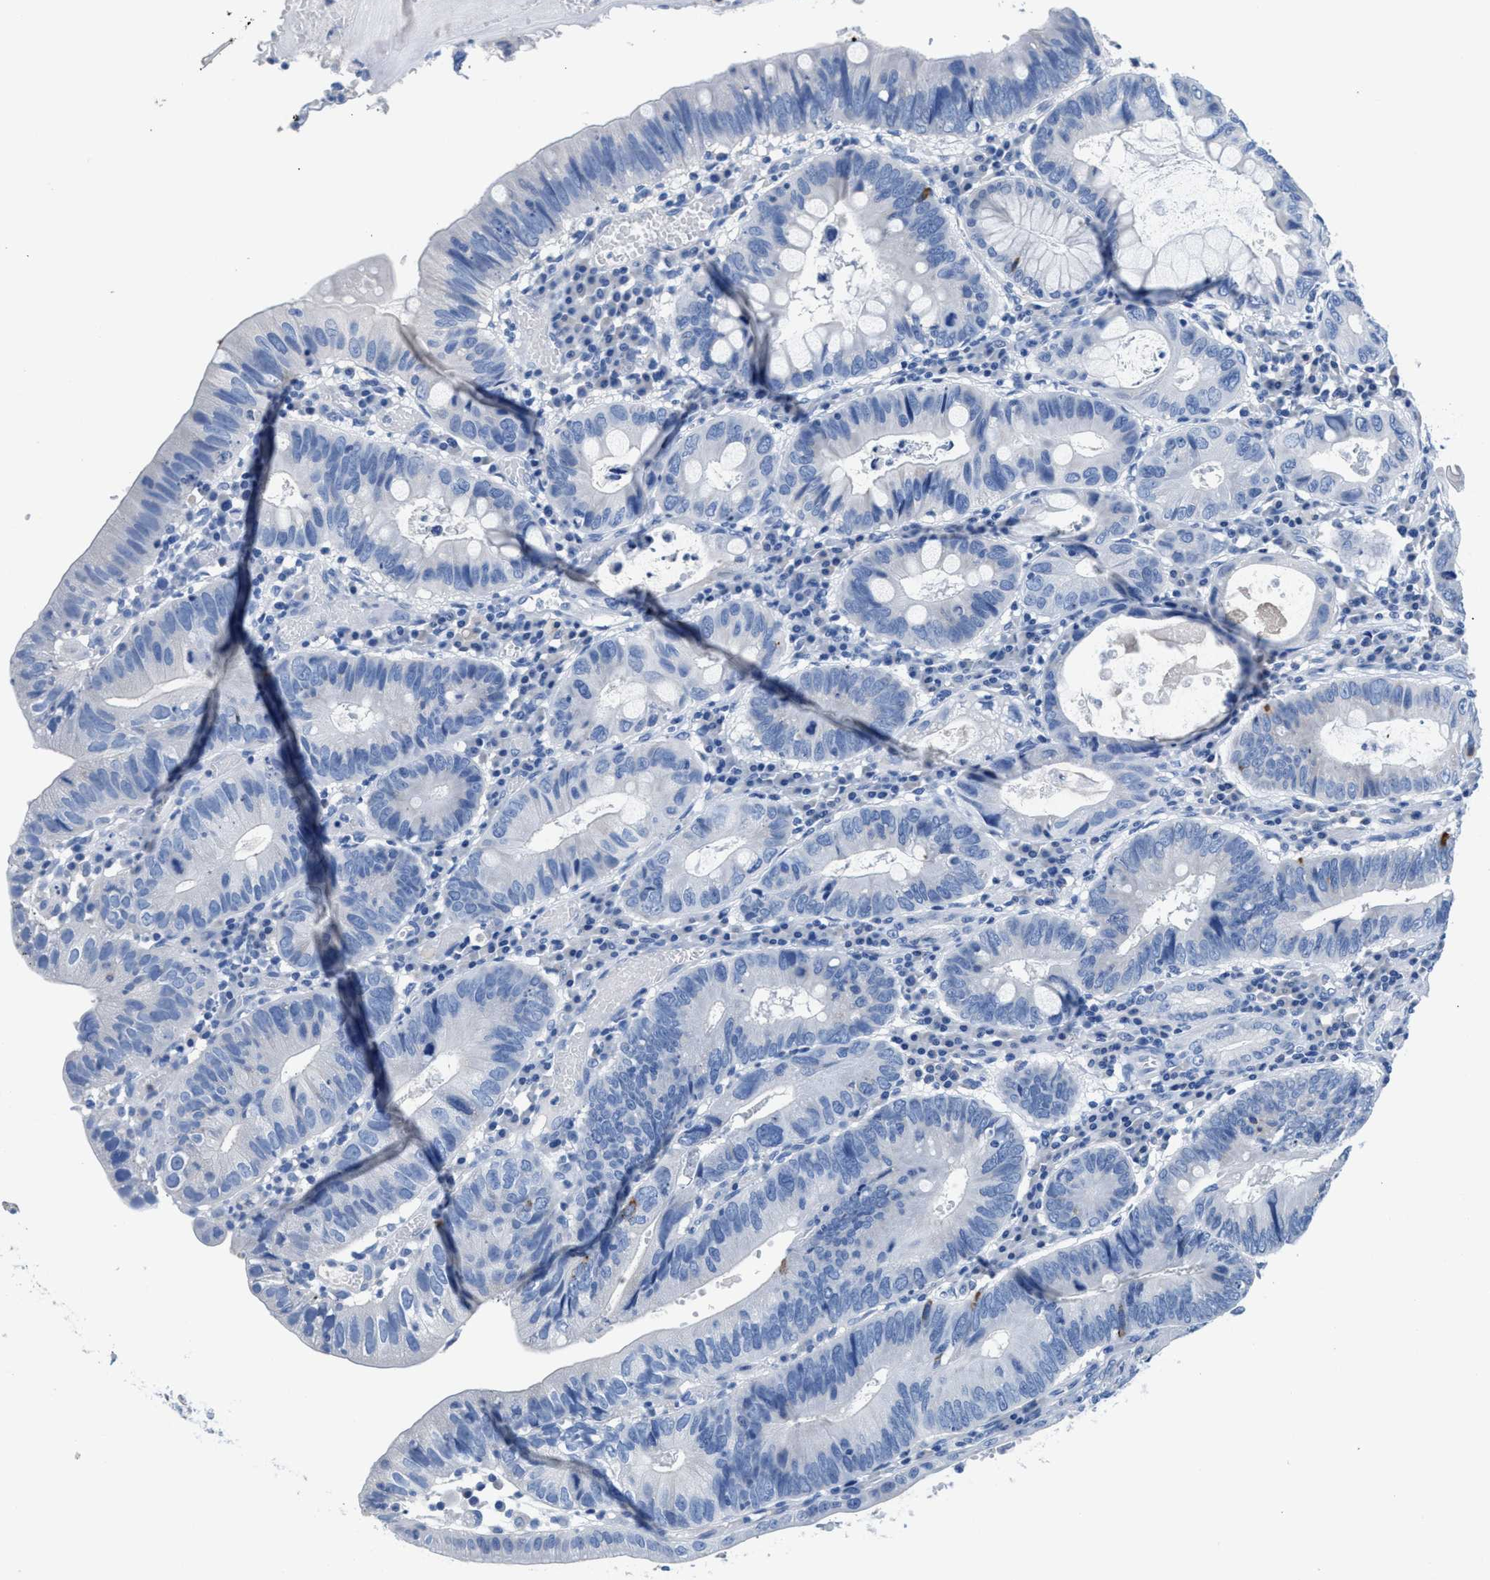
{"staining": {"intensity": "negative", "quantity": "none", "location": "none"}, "tissue": "stomach cancer", "cell_type": "Tumor cells", "image_type": "cancer", "snomed": [{"axis": "morphology", "description": "Adenocarcinoma, NOS"}, {"axis": "topography", "description": "Stomach"}], "caption": "The histopathology image exhibits no staining of tumor cells in stomach cancer.", "gene": "SLFN13", "patient": {"sex": "male", "age": 59}}